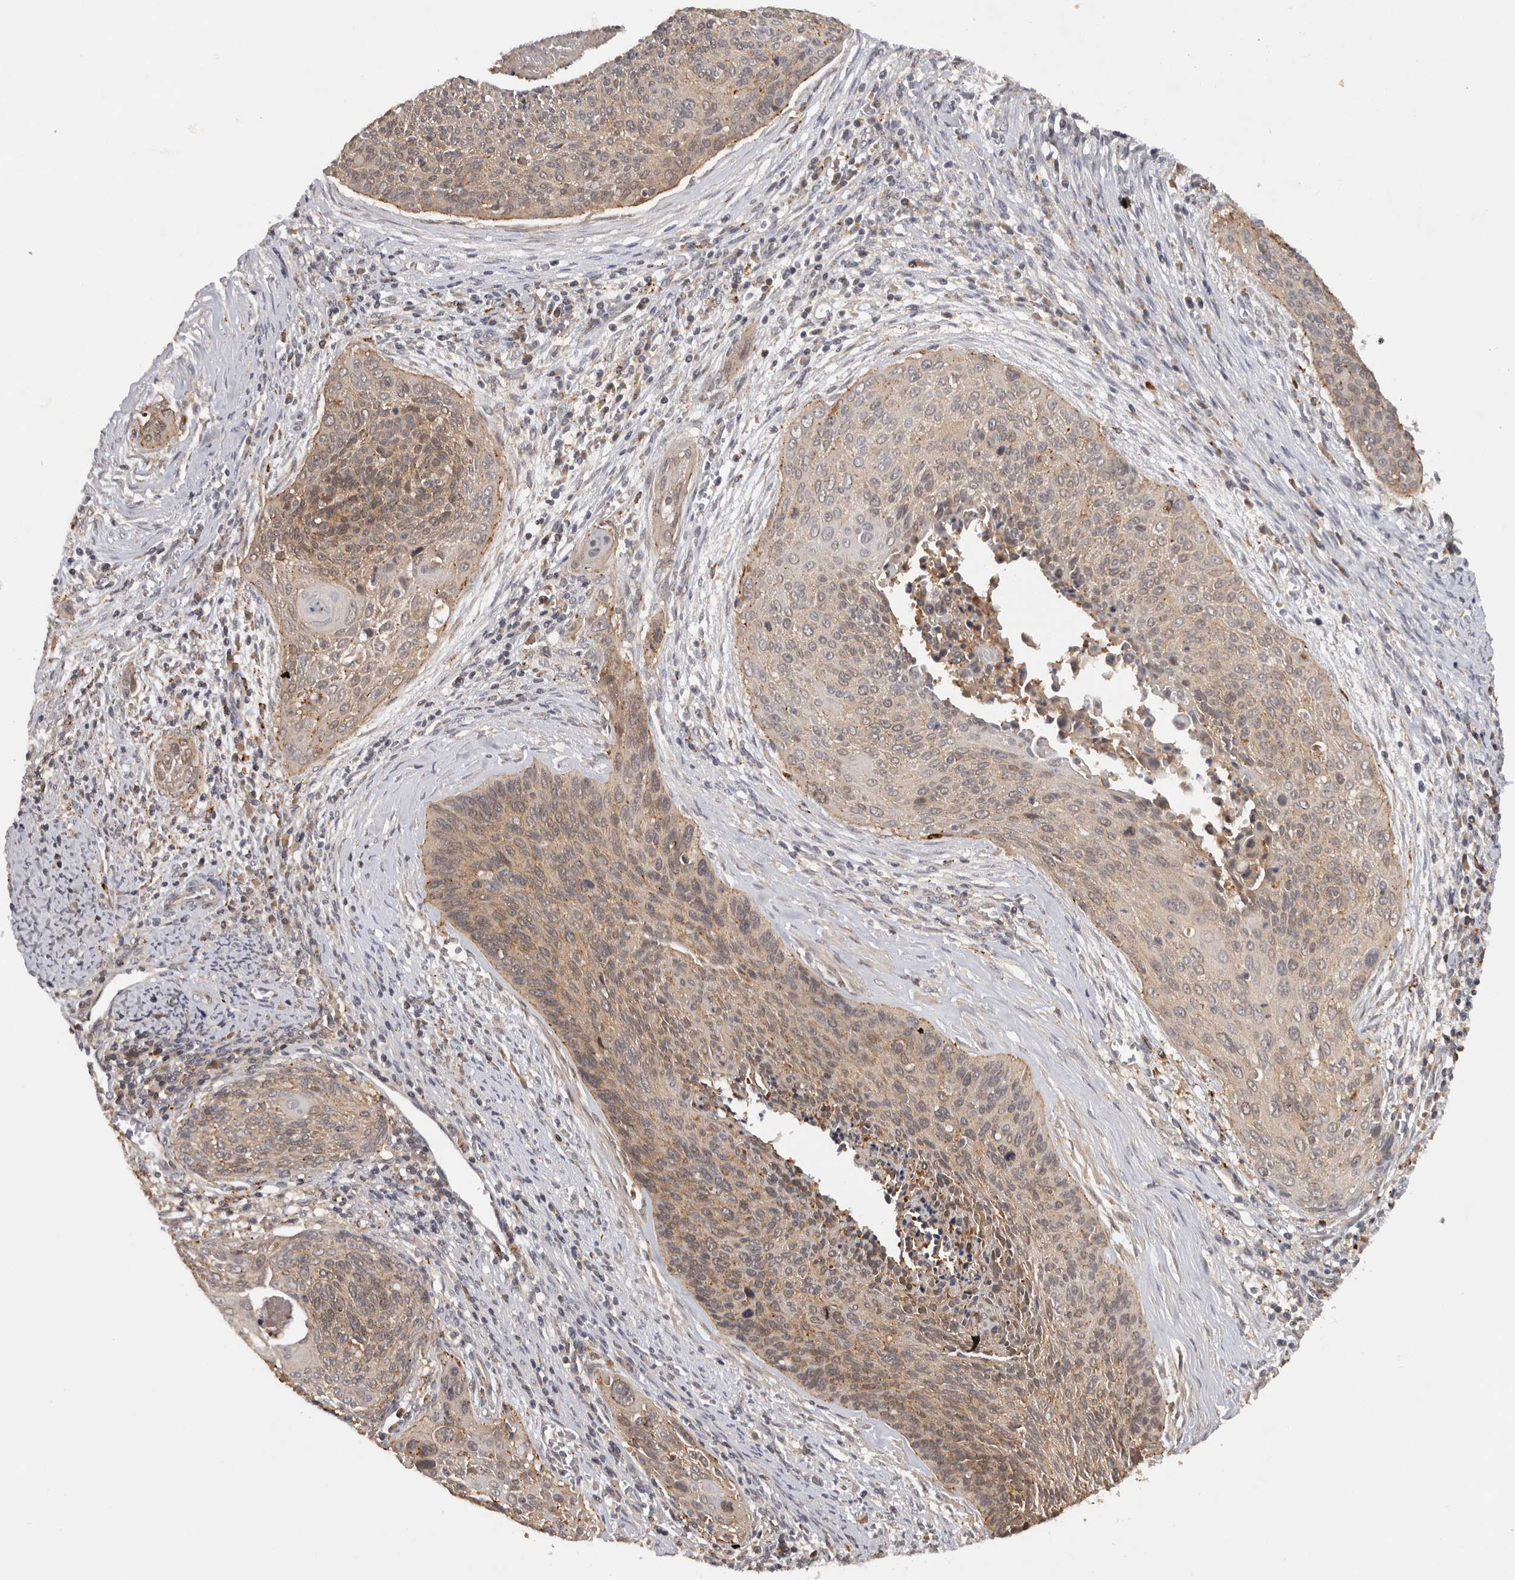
{"staining": {"intensity": "weak", "quantity": "25%-75%", "location": "cytoplasmic/membranous"}, "tissue": "cervical cancer", "cell_type": "Tumor cells", "image_type": "cancer", "snomed": [{"axis": "morphology", "description": "Squamous cell carcinoma, NOS"}, {"axis": "topography", "description": "Cervix"}], "caption": "Tumor cells display weak cytoplasmic/membranous expression in approximately 25%-75% of cells in cervical cancer (squamous cell carcinoma).", "gene": "ACAT2", "patient": {"sex": "female", "age": 55}}